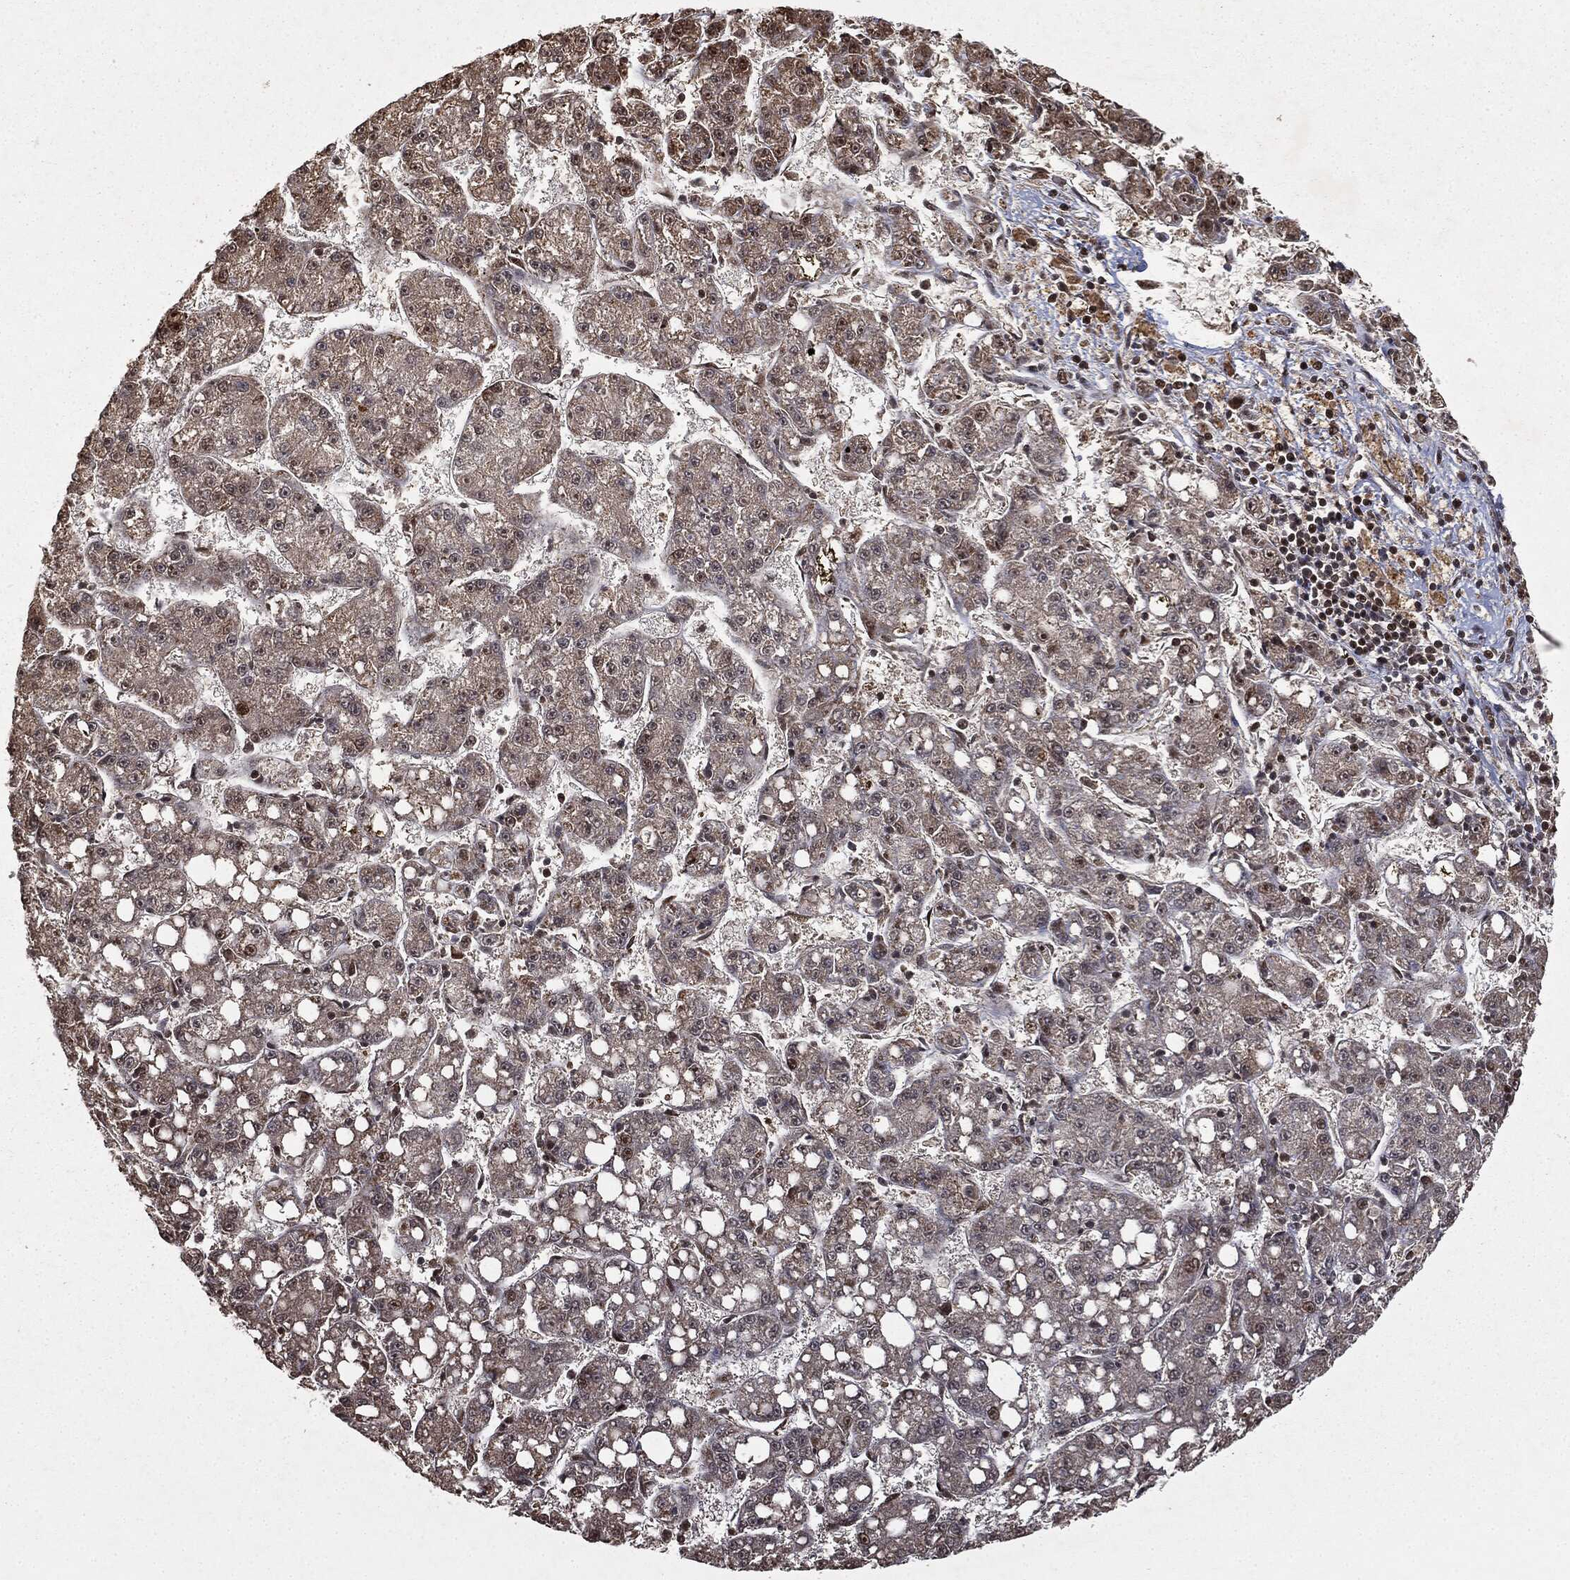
{"staining": {"intensity": "negative", "quantity": "none", "location": "none"}, "tissue": "liver cancer", "cell_type": "Tumor cells", "image_type": "cancer", "snomed": [{"axis": "morphology", "description": "Carcinoma, Hepatocellular, NOS"}, {"axis": "topography", "description": "Liver"}], "caption": "Micrograph shows no significant protein expression in tumor cells of liver hepatocellular carcinoma.", "gene": "ZNHIT6", "patient": {"sex": "female", "age": 65}}